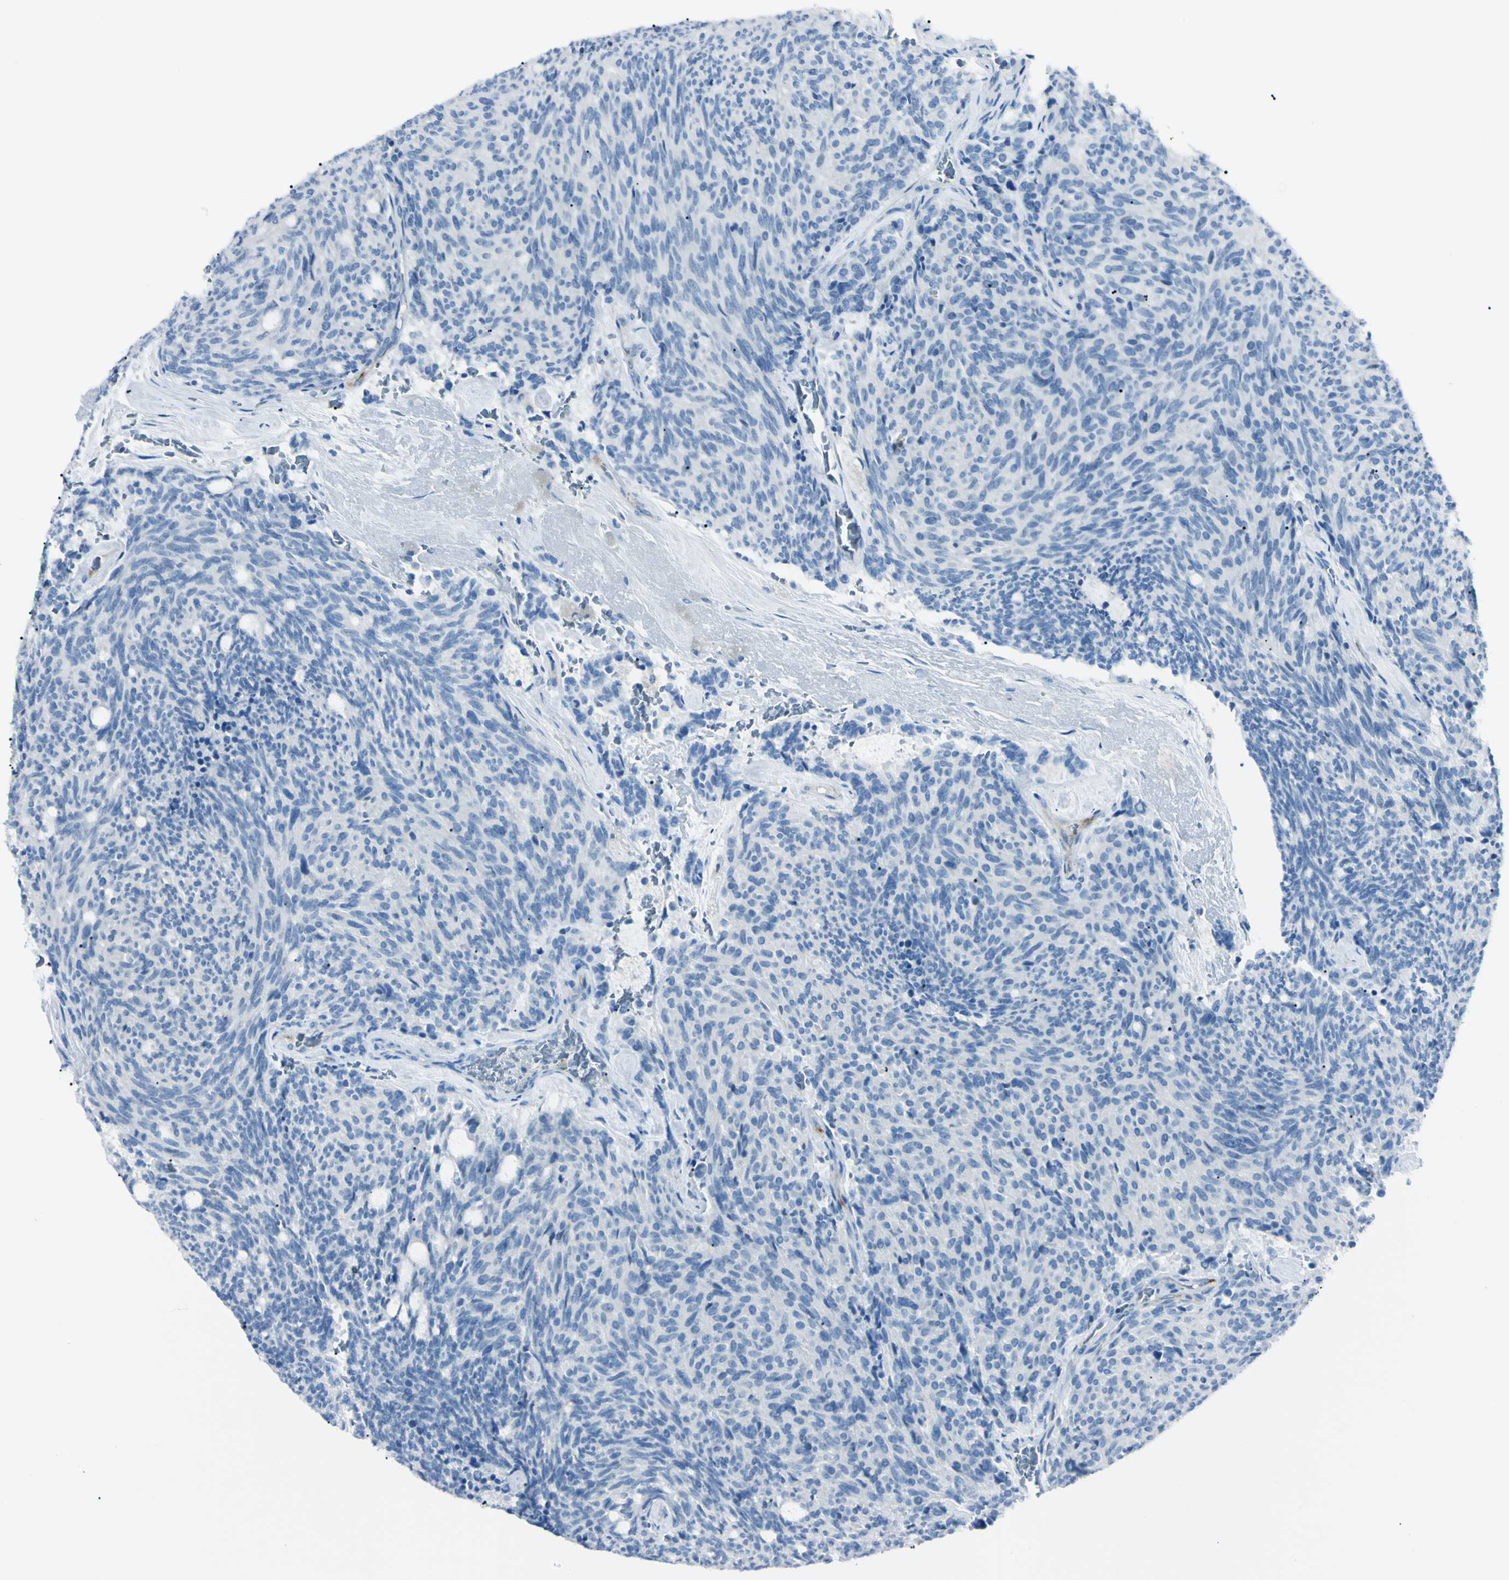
{"staining": {"intensity": "negative", "quantity": "none", "location": "none"}, "tissue": "carcinoid", "cell_type": "Tumor cells", "image_type": "cancer", "snomed": [{"axis": "morphology", "description": "Carcinoid, malignant, NOS"}, {"axis": "topography", "description": "Pancreas"}], "caption": "The photomicrograph exhibits no significant staining in tumor cells of carcinoid. (Brightfield microscopy of DAB (3,3'-diaminobenzidine) IHC at high magnification).", "gene": "FOLH1", "patient": {"sex": "female", "age": 54}}